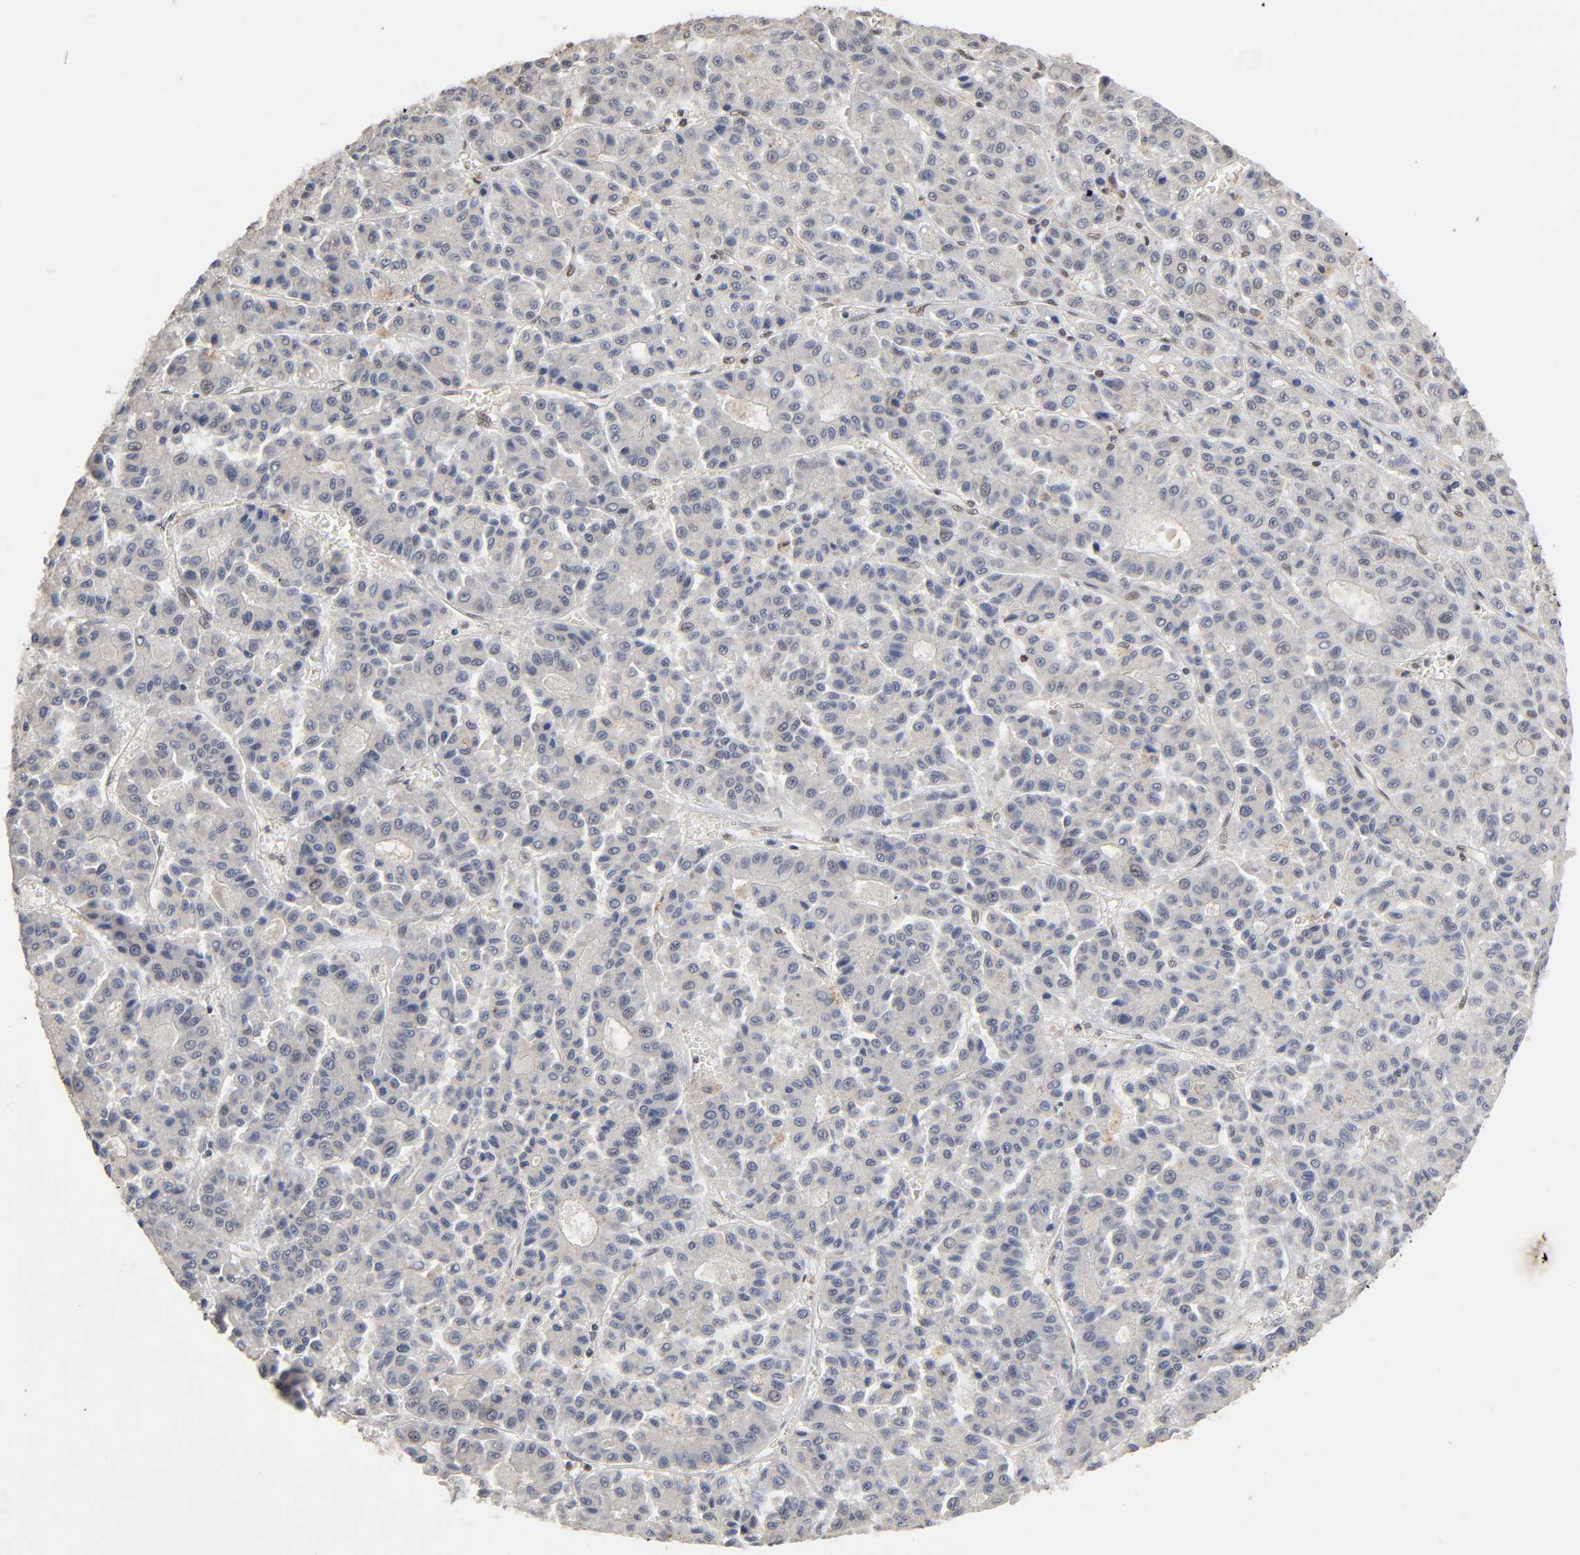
{"staining": {"intensity": "weak", "quantity": "<25%", "location": "cytoplasmic/membranous"}, "tissue": "liver cancer", "cell_type": "Tumor cells", "image_type": "cancer", "snomed": [{"axis": "morphology", "description": "Carcinoma, Hepatocellular, NOS"}, {"axis": "topography", "description": "Liver"}], "caption": "IHC of human liver cancer (hepatocellular carcinoma) exhibits no expression in tumor cells.", "gene": "ZNF384", "patient": {"sex": "male", "age": 70}}